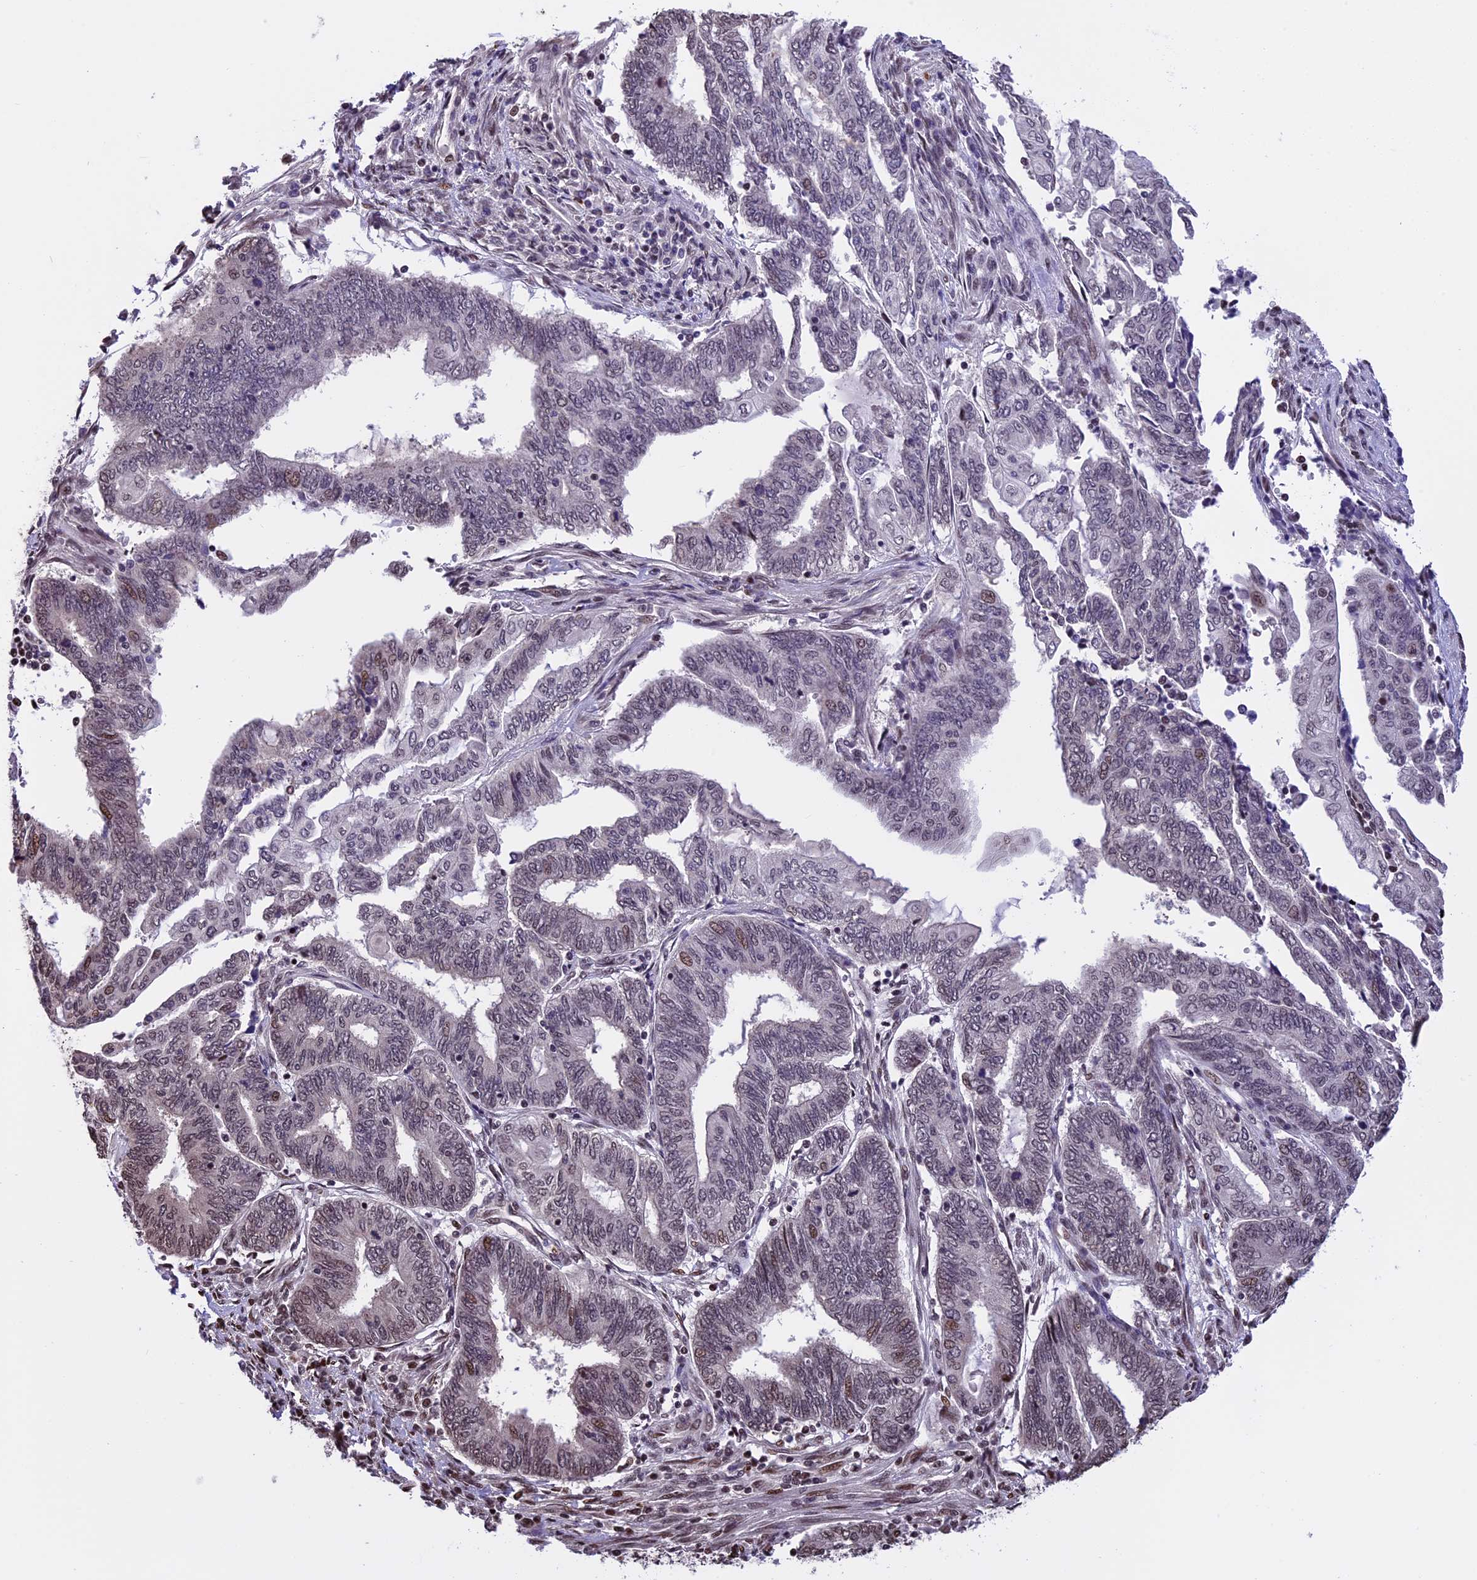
{"staining": {"intensity": "weak", "quantity": "25%-75%", "location": "nuclear"}, "tissue": "endometrial cancer", "cell_type": "Tumor cells", "image_type": "cancer", "snomed": [{"axis": "morphology", "description": "Adenocarcinoma, NOS"}, {"axis": "topography", "description": "Uterus"}, {"axis": "topography", "description": "Endometrium"}], "caption": "Human endometrial cancer stained with a brown dye displays weak nuclear positive positivity in approximately 25%-75% of tumor cells.", "gene": "POLR3E", "patient": {"sex": "female", "age": 70}}